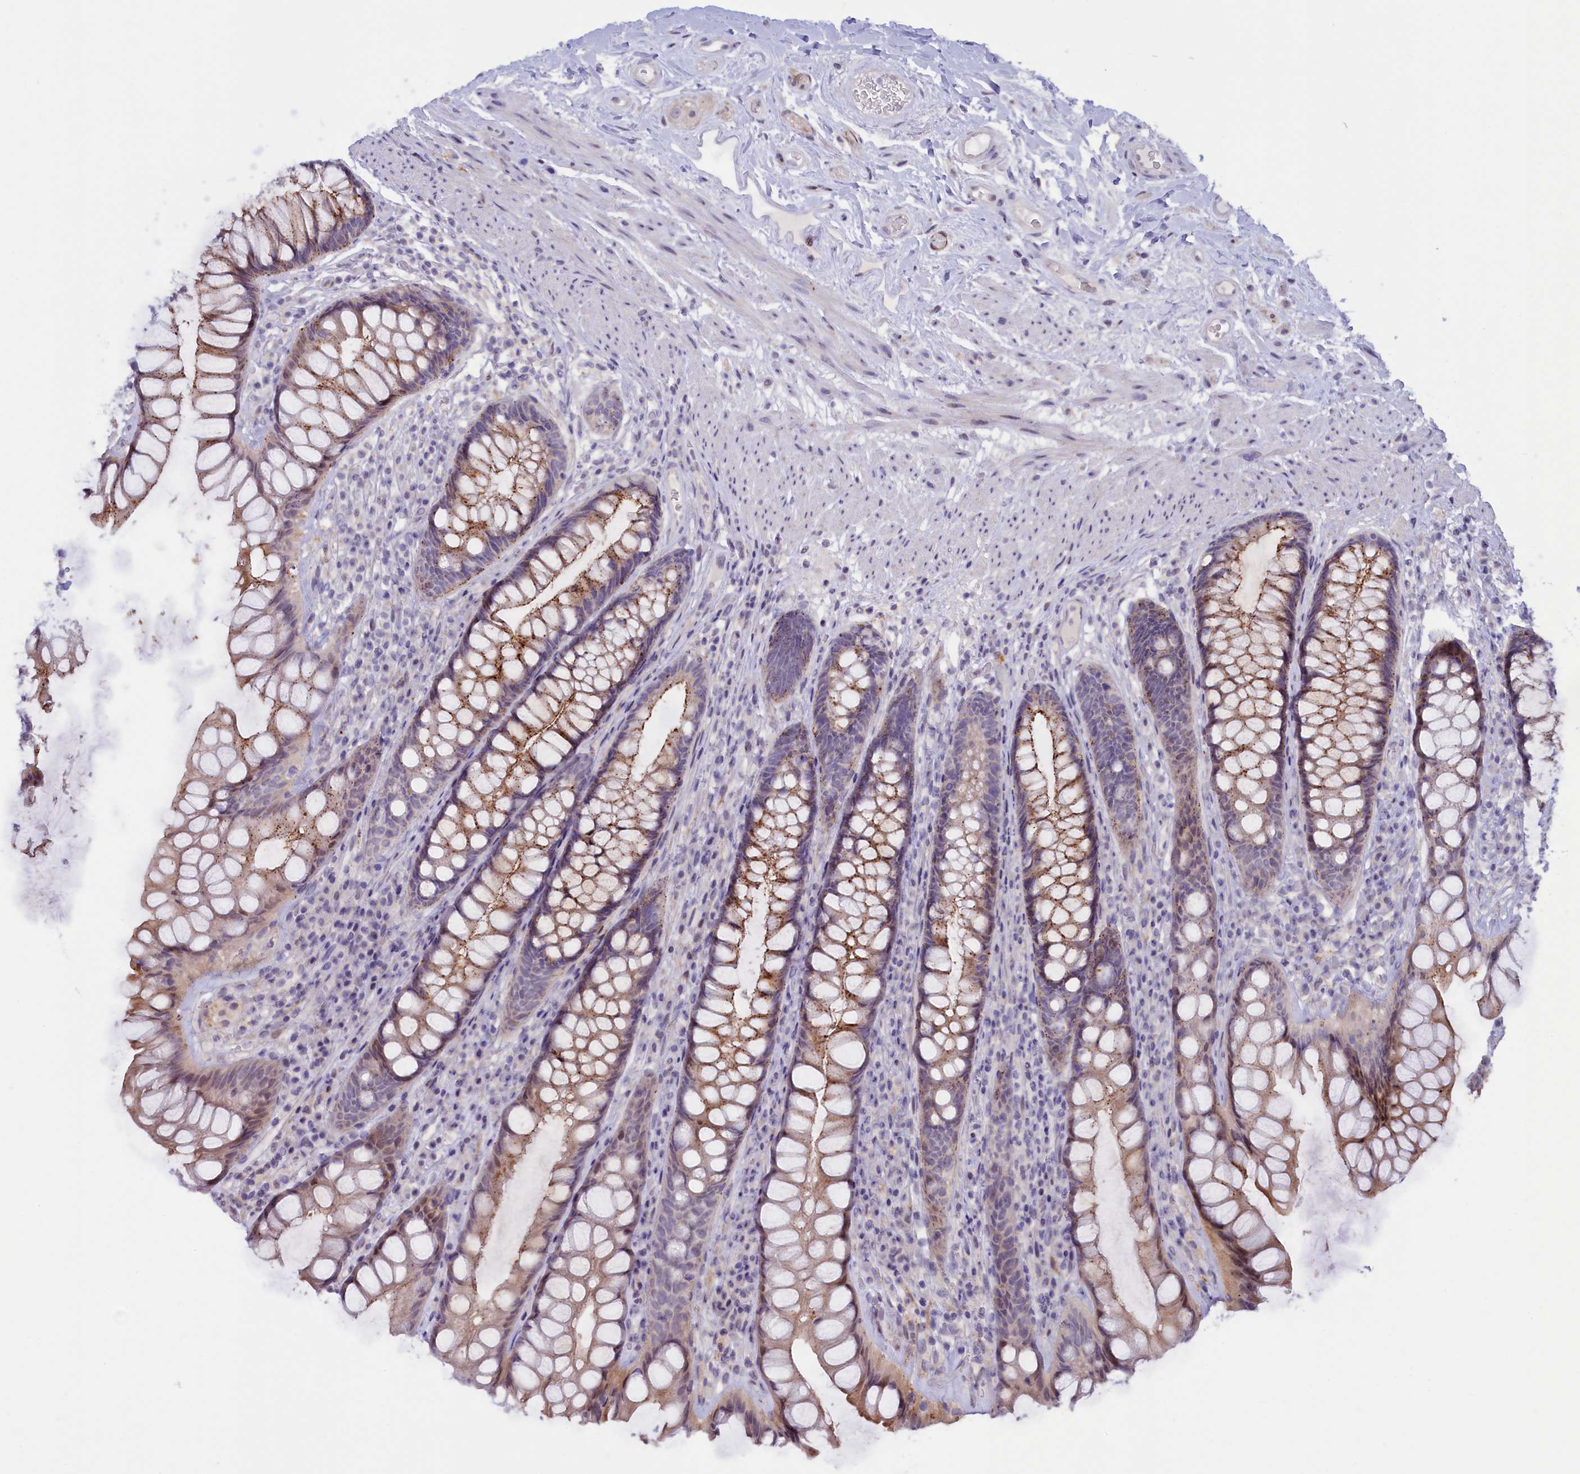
{"staining": {"intensity": "moderate", "quantity": ">75%", "location": "cytoplasmic/membranous"}, "tissue": "rectum", "cell_type": "Glandular cells", "image_type": "normal", "snomed": [{"axis": "morphology", "description": "Normal tissue, NOS"}, {"axis": "topography", "description": "Rectum"}], "caption": "IHC histopathology image of benign rectum: human rectum stained using IHC shows medium levels of moderate protein expression localized specifically in the cytoplasmic/membranous of glandular cells, appearing as a cytoplasmic/membranous brown color.", "gene": "HYKK", "patient": {"sex": "male", "age": 74}}